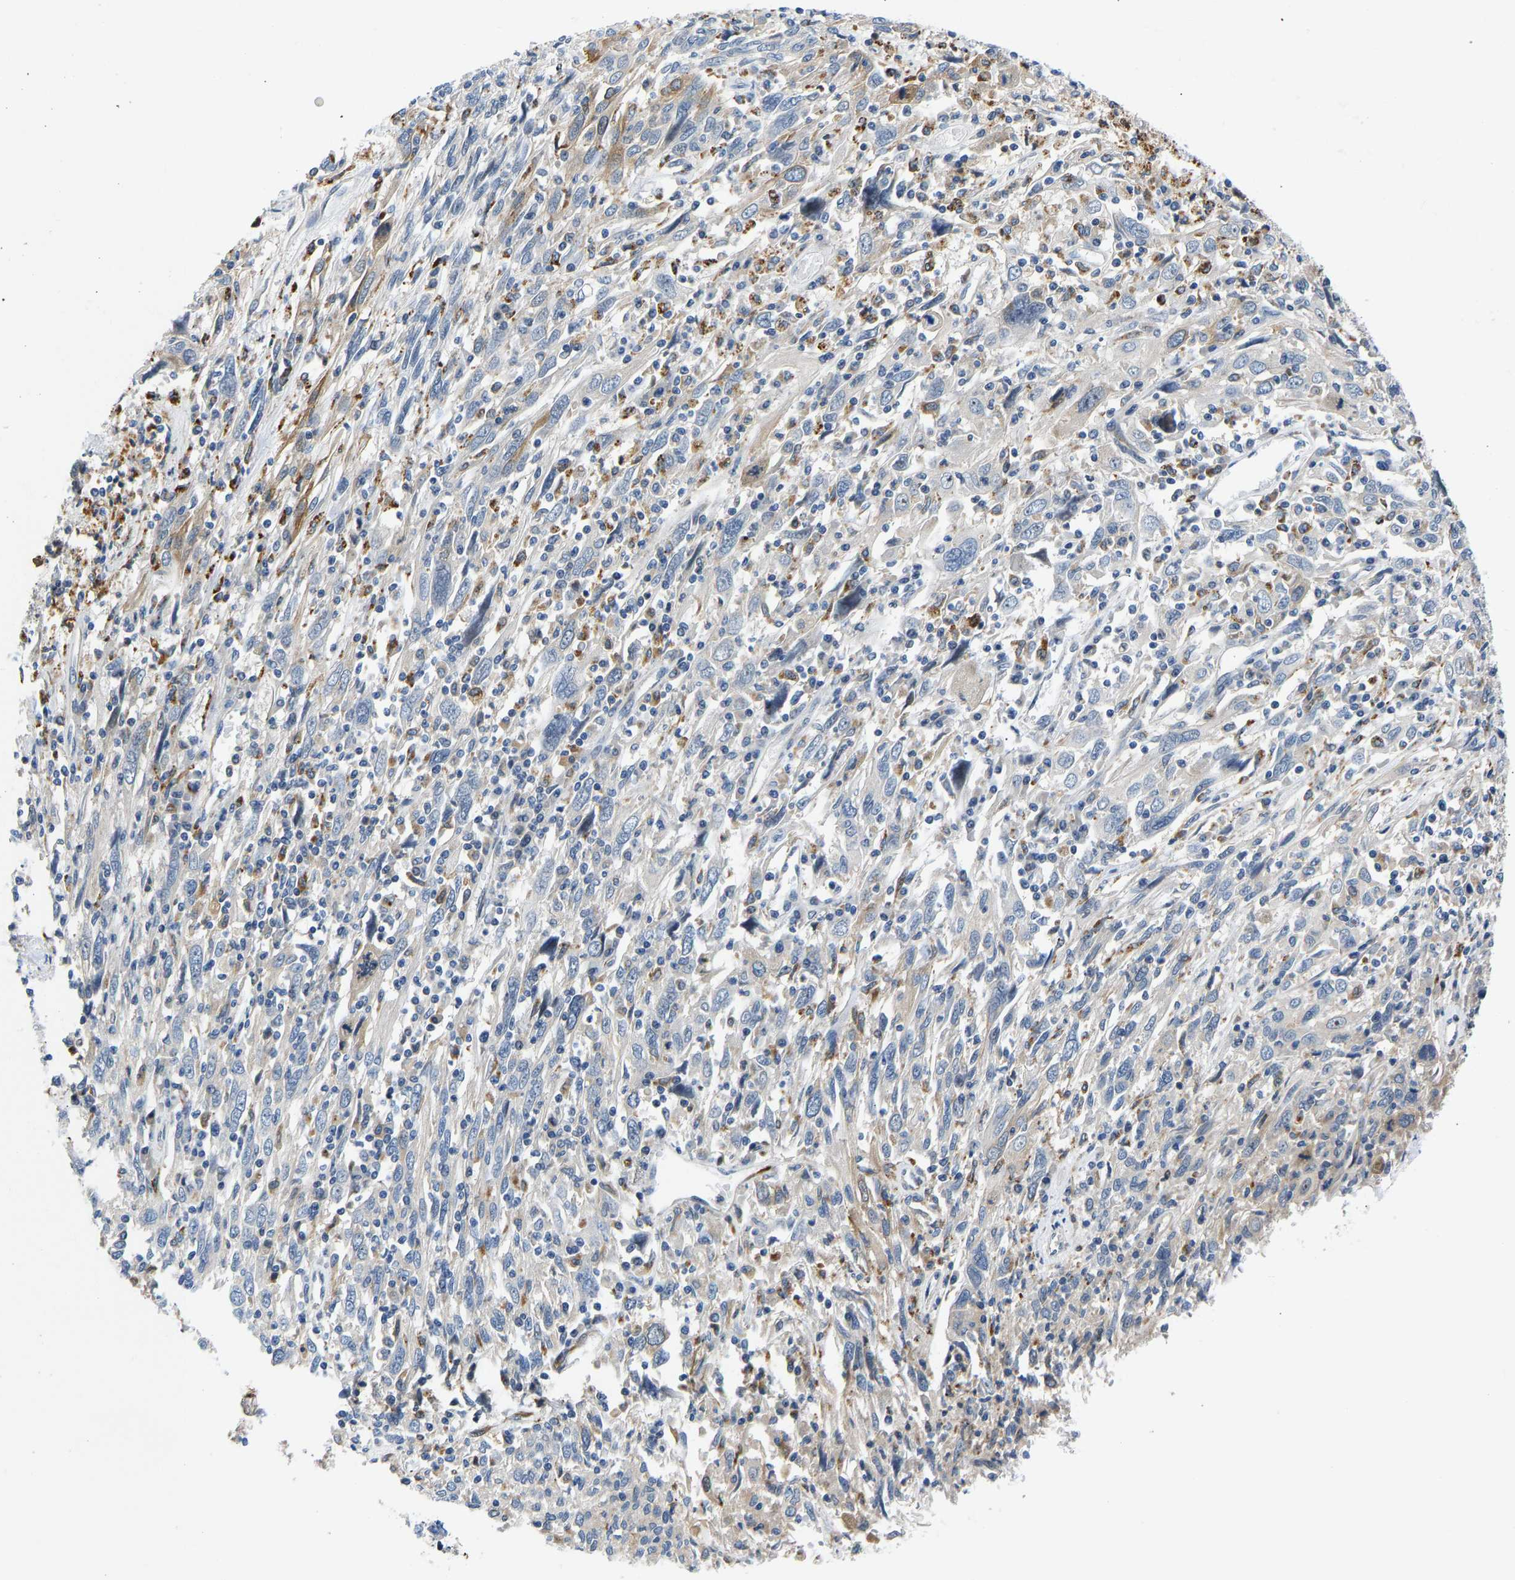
{"staining": {"intensity": "weak", "quantity": "<25%", "location": "cytoplasmic/membranous"}, "tissue": "cervical cancer", "cell_type": "Tumor cells", "image_type": "cancer", "snomed": [{"axis": "morphology", "description": "Squamous cell carcinoma, NOS"}, {"axis": "topography", "description": "Cervix"}], "caption": "There is no significant positivity in tumor cells of cervical cancer (squamous cell carcinoma).", "gene": "RESF1", "patient": {"sex": "female", "age": 46}}